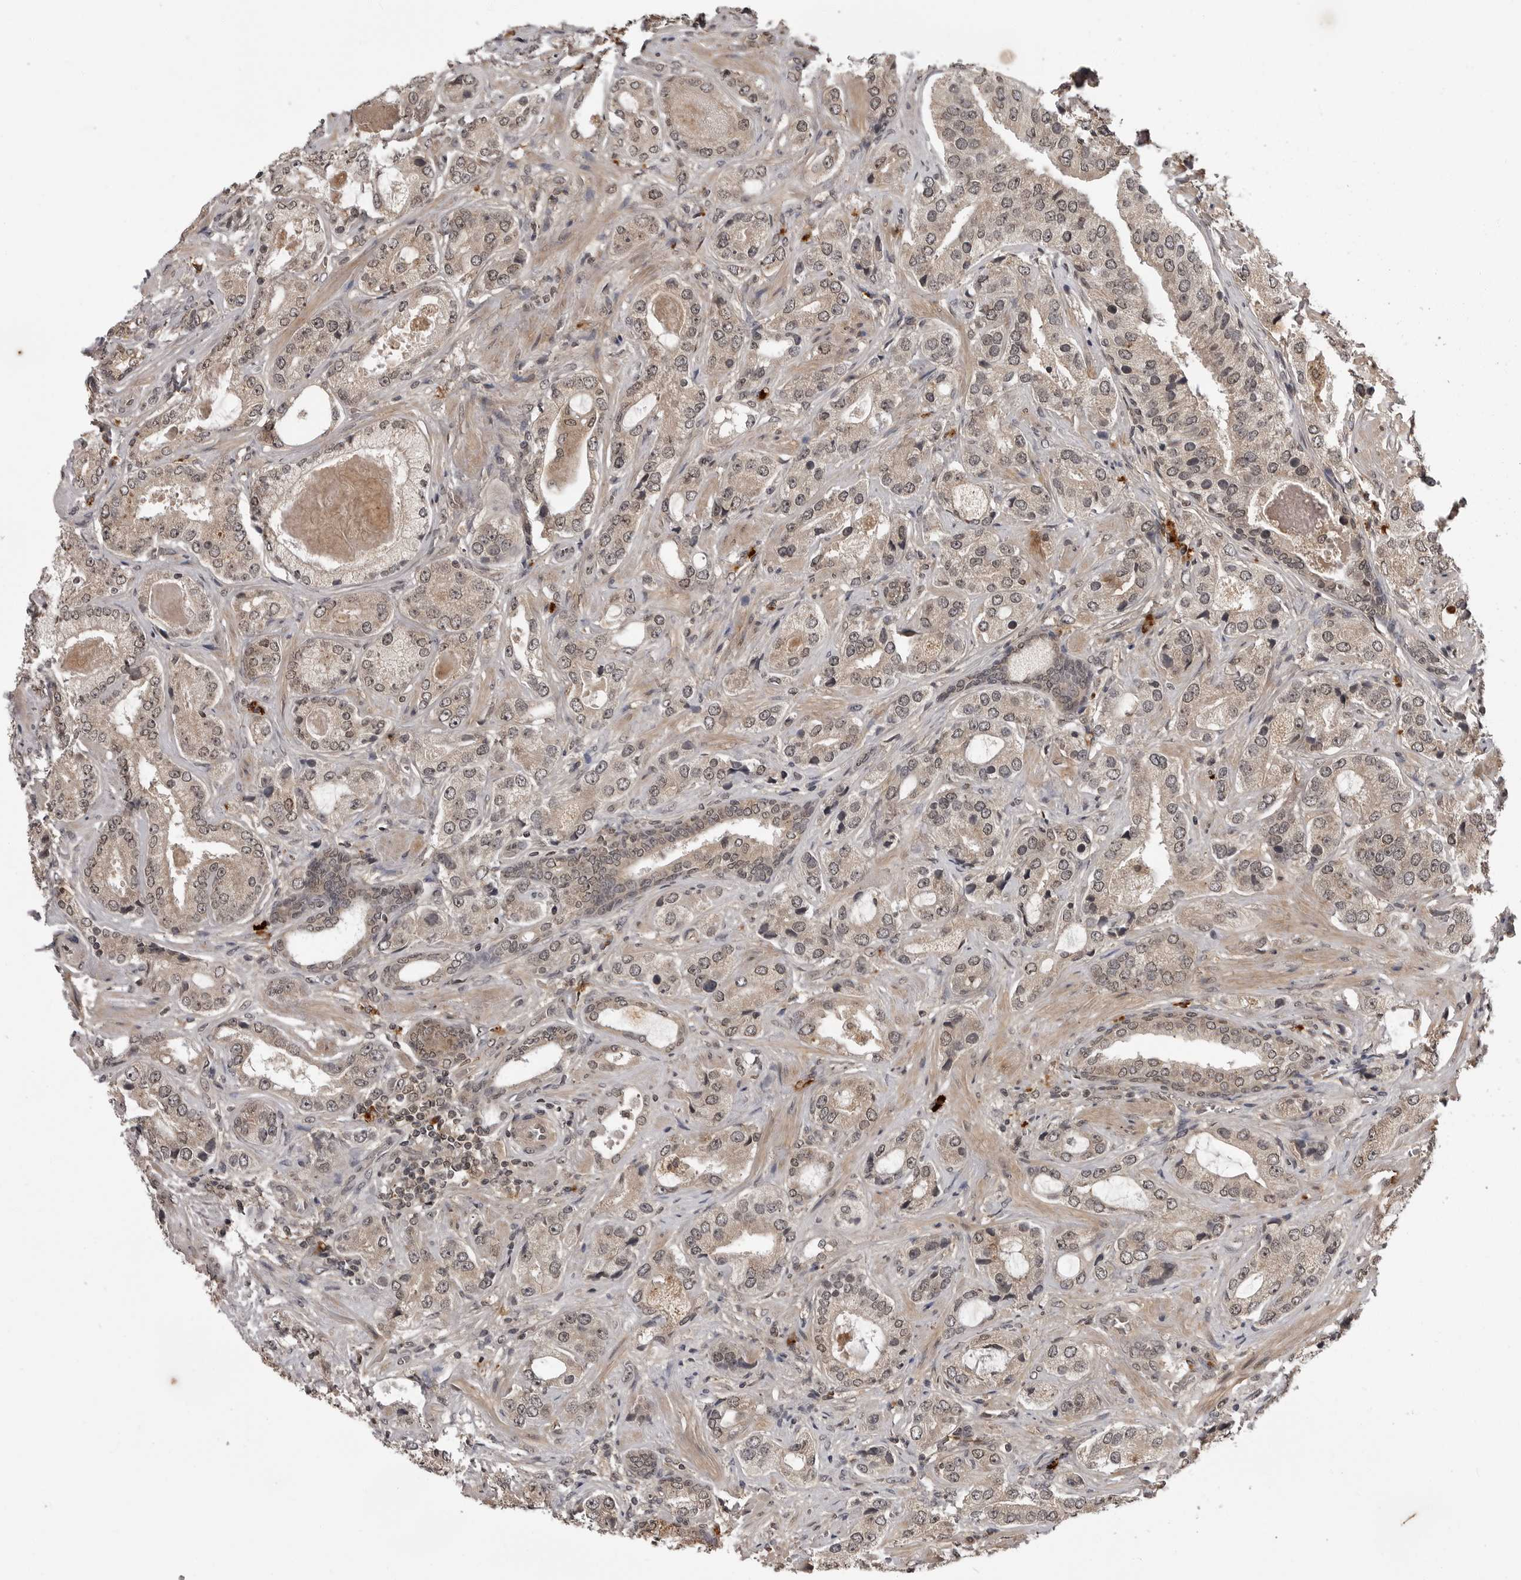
{"staining": {"intensity": "weak", "quantity": "25%-75%", "location": "cytoplasmic/membranous,nuclear"}, "tissue": "prostate cancer", "cell_type": "Tumor cells", "image_type": "cancer", "snomed": [{"axis": "morphology", "description": "Normal tissue, NOS"}, {"axis": "morphology", "description": "Adenocarcinoma, High grade"}, {"axis": "topography", "description": "Prostate"}, {"axis": "topography", "description": "Peripheral nerve tissue"}], "caption": "This photomicrograph demonstrates IHC staining of prostate adenocarcinoma (high-grade), with low weak cytoplasmic/membranous and nuclear positivity in about 25%-75% of tumor cells.", "gene": "IL24", "patient": {"sex": "male", "age": 59}}